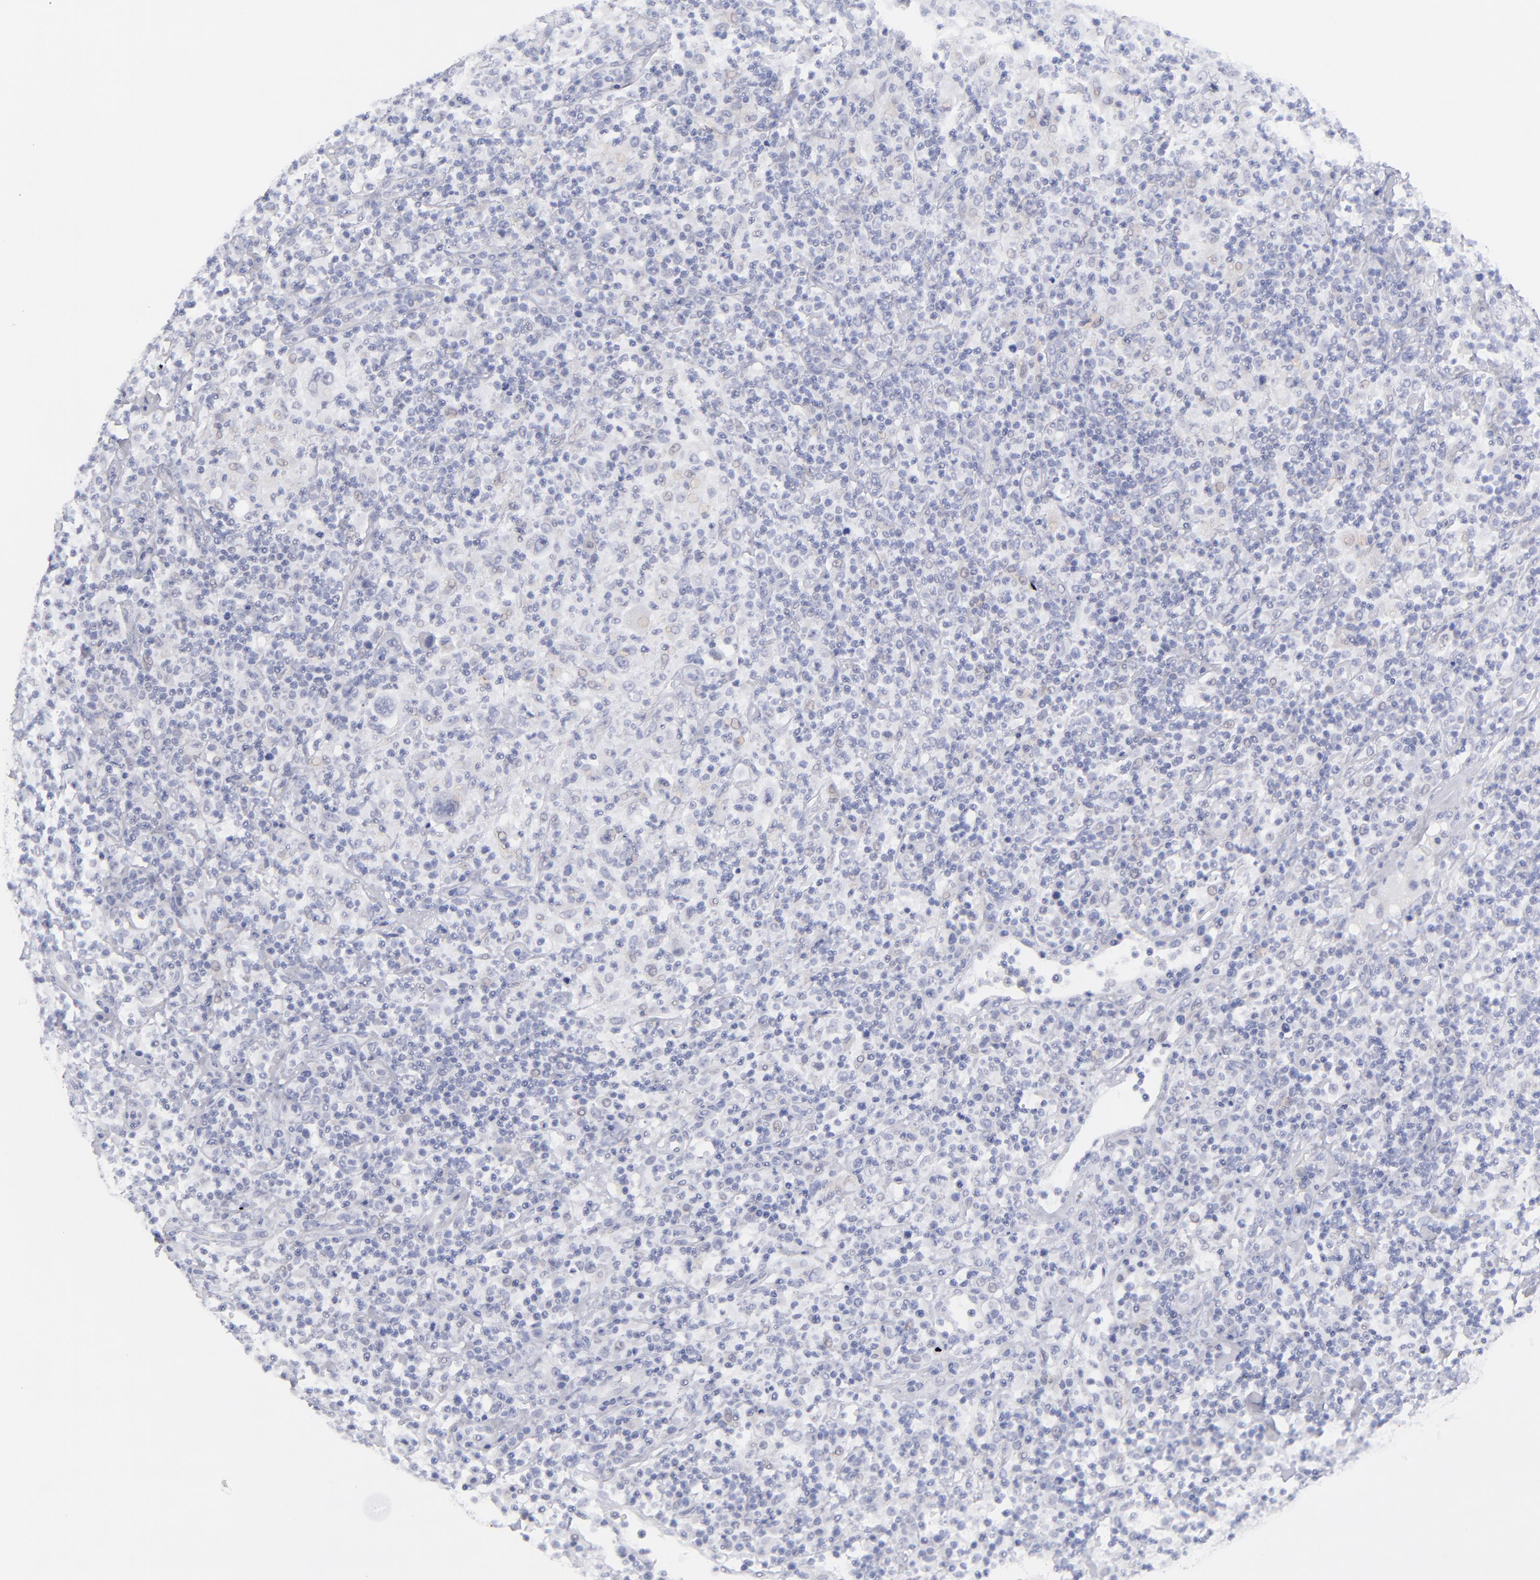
{"staining": {"intensity": "negative", "quantity": "none", "location": "none"}, "tissue": "lymphoma", "cell_type": "Tumor cells", "image_type": "cancer", "snomed": [{"axis": "morphology", "description": "Hodgkin's disease, NOS"}, {"axis": "topography", "description": "Lymph node"}], "caption": "Immunohistochemistry (IHC) photomicrograph of neoplastic tissue: Hodgkin's disease stained with DAB exhibits no significant protein expression in tumor cells.", "gene": "ALDOB", "patient": {"sex": "male", "age": 65}}